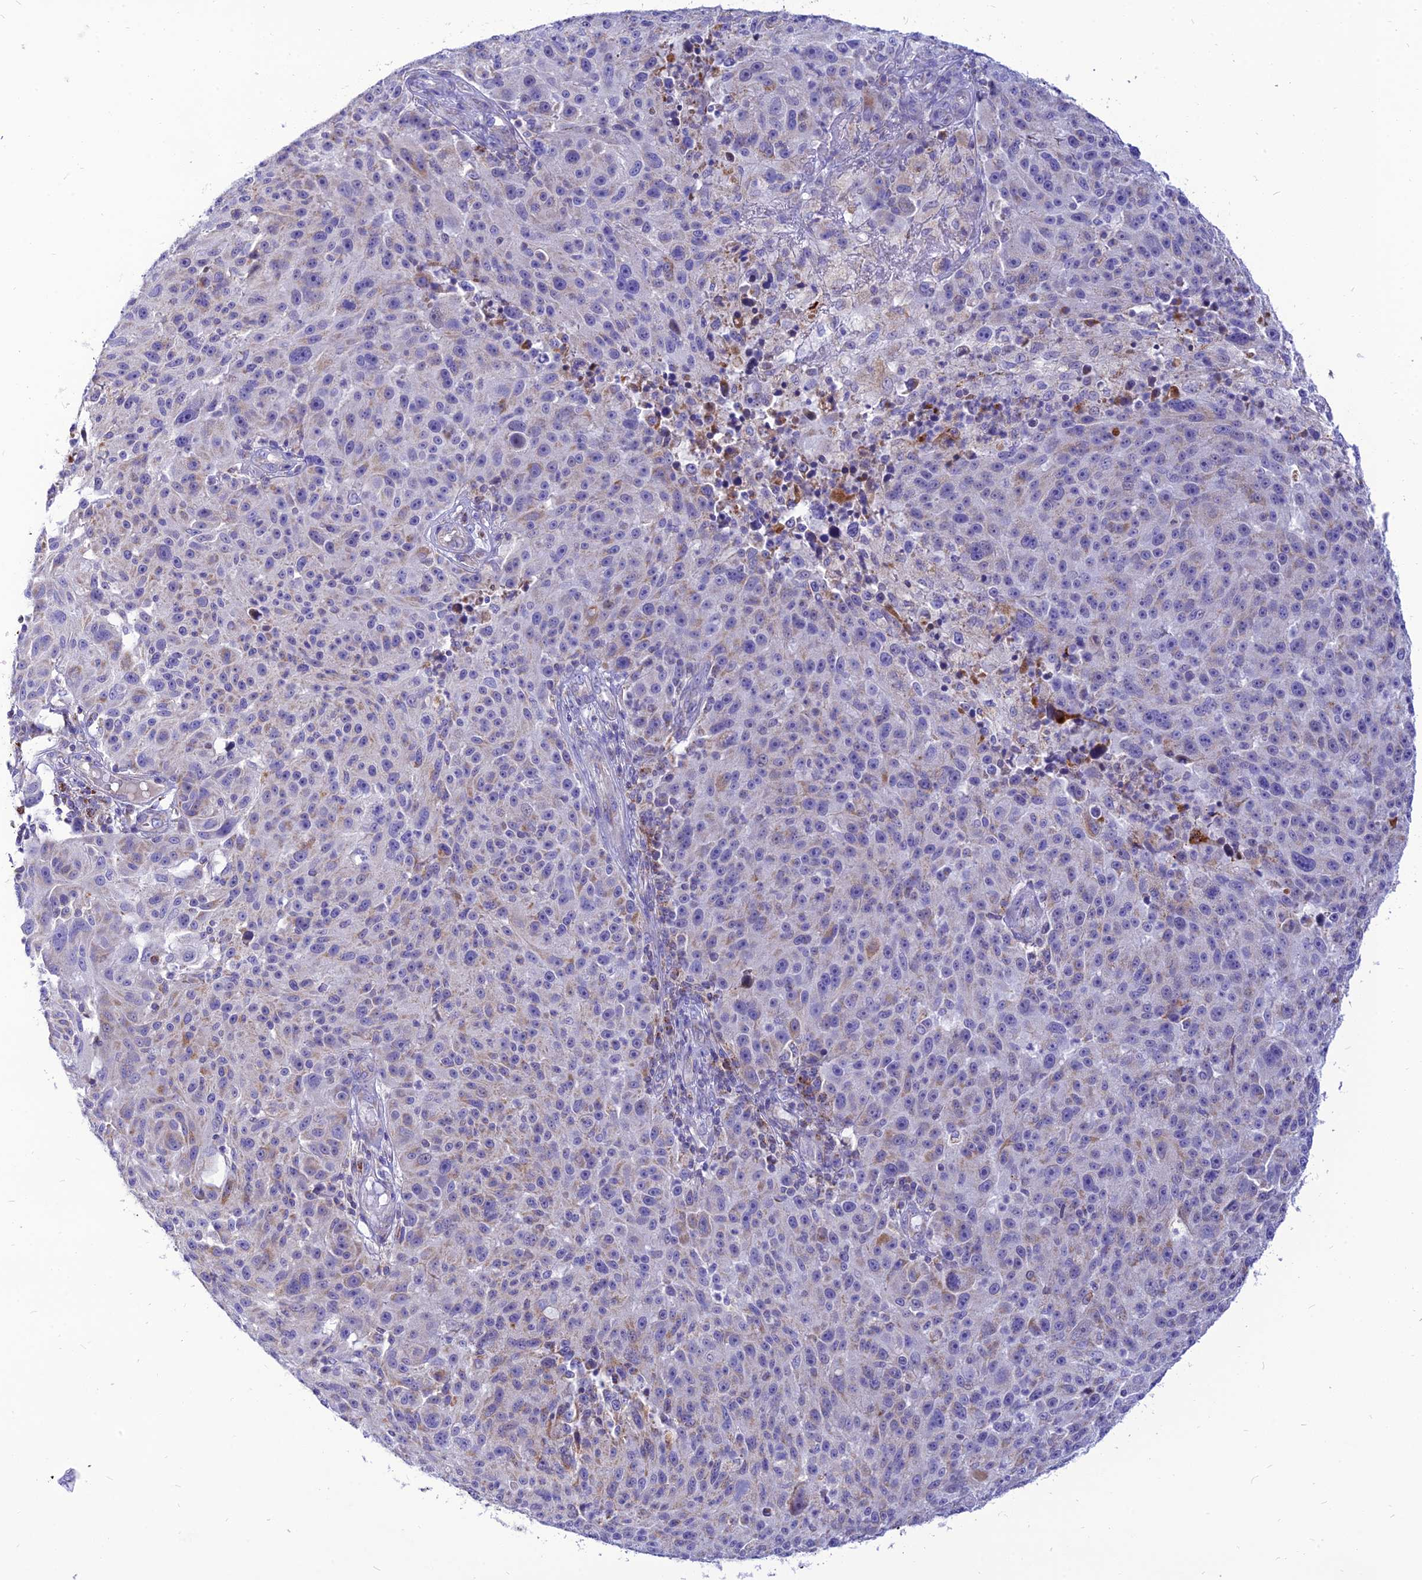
{"staining": {"intensity": "weak", "quantity": "<25%", "location": "cytoplasmic/membranous"}, "tissue": "melanoma", "cell_type": "Tumor cells", "image_type": "cancer", "snomed": [{"axis": "morphology", "description": "Malignant melanoma, NOS"}, {"axis": "topography", "description": "Skin"}], "caption": "Malignant melanoma was stained to show a protein in brown. There is no significant positivity in tumor cells. (DAB IHC with hematoxylin counter stain).", "gene": "ECI1", "patient": {"sex": "male", "age": 53}}